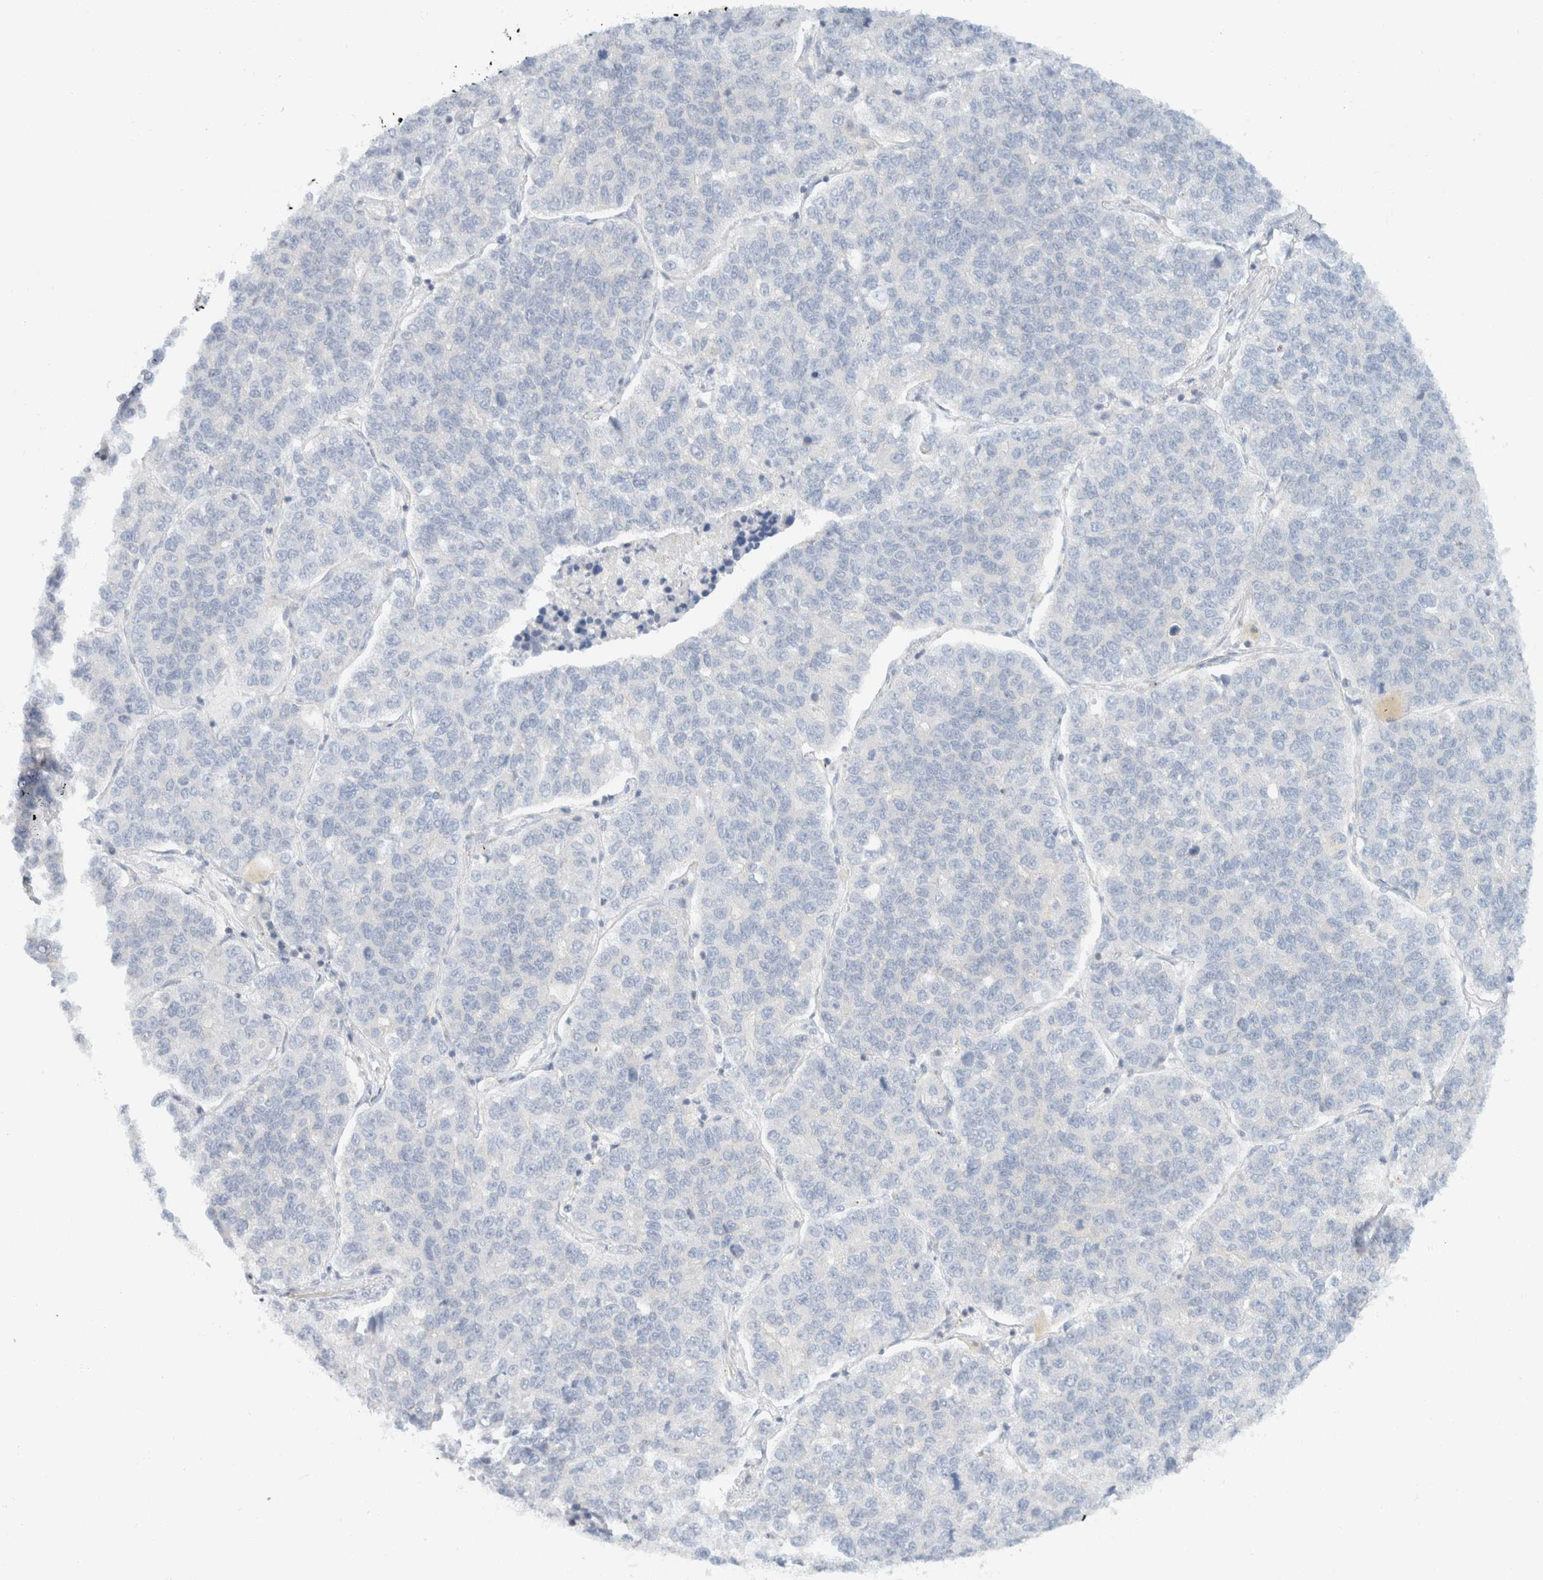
{"staining": {"intensity": "negative", "quantity": "none", "location": "none"}, "tissue": "lung cancer", "cell_type": "Tumor cells", "image_type": "cancer", "snomed": [{"axis": "morphology", "description": "Adenocarcinoma, NOS"}, {"axis": "topography", "description": "Lung"}], "caption": "High power microscopy histopathology image of an immunohistochemistry (IHC) micrograph of adenocarcinoma (lung), revealing no significant staining in tumor cells. The staining is performed using DAB brown chromogen with nuclei counter-stained in using hematoxylin.", "gene": "SH3GLB2", "patient": {"sex": "male", "age": 49}}